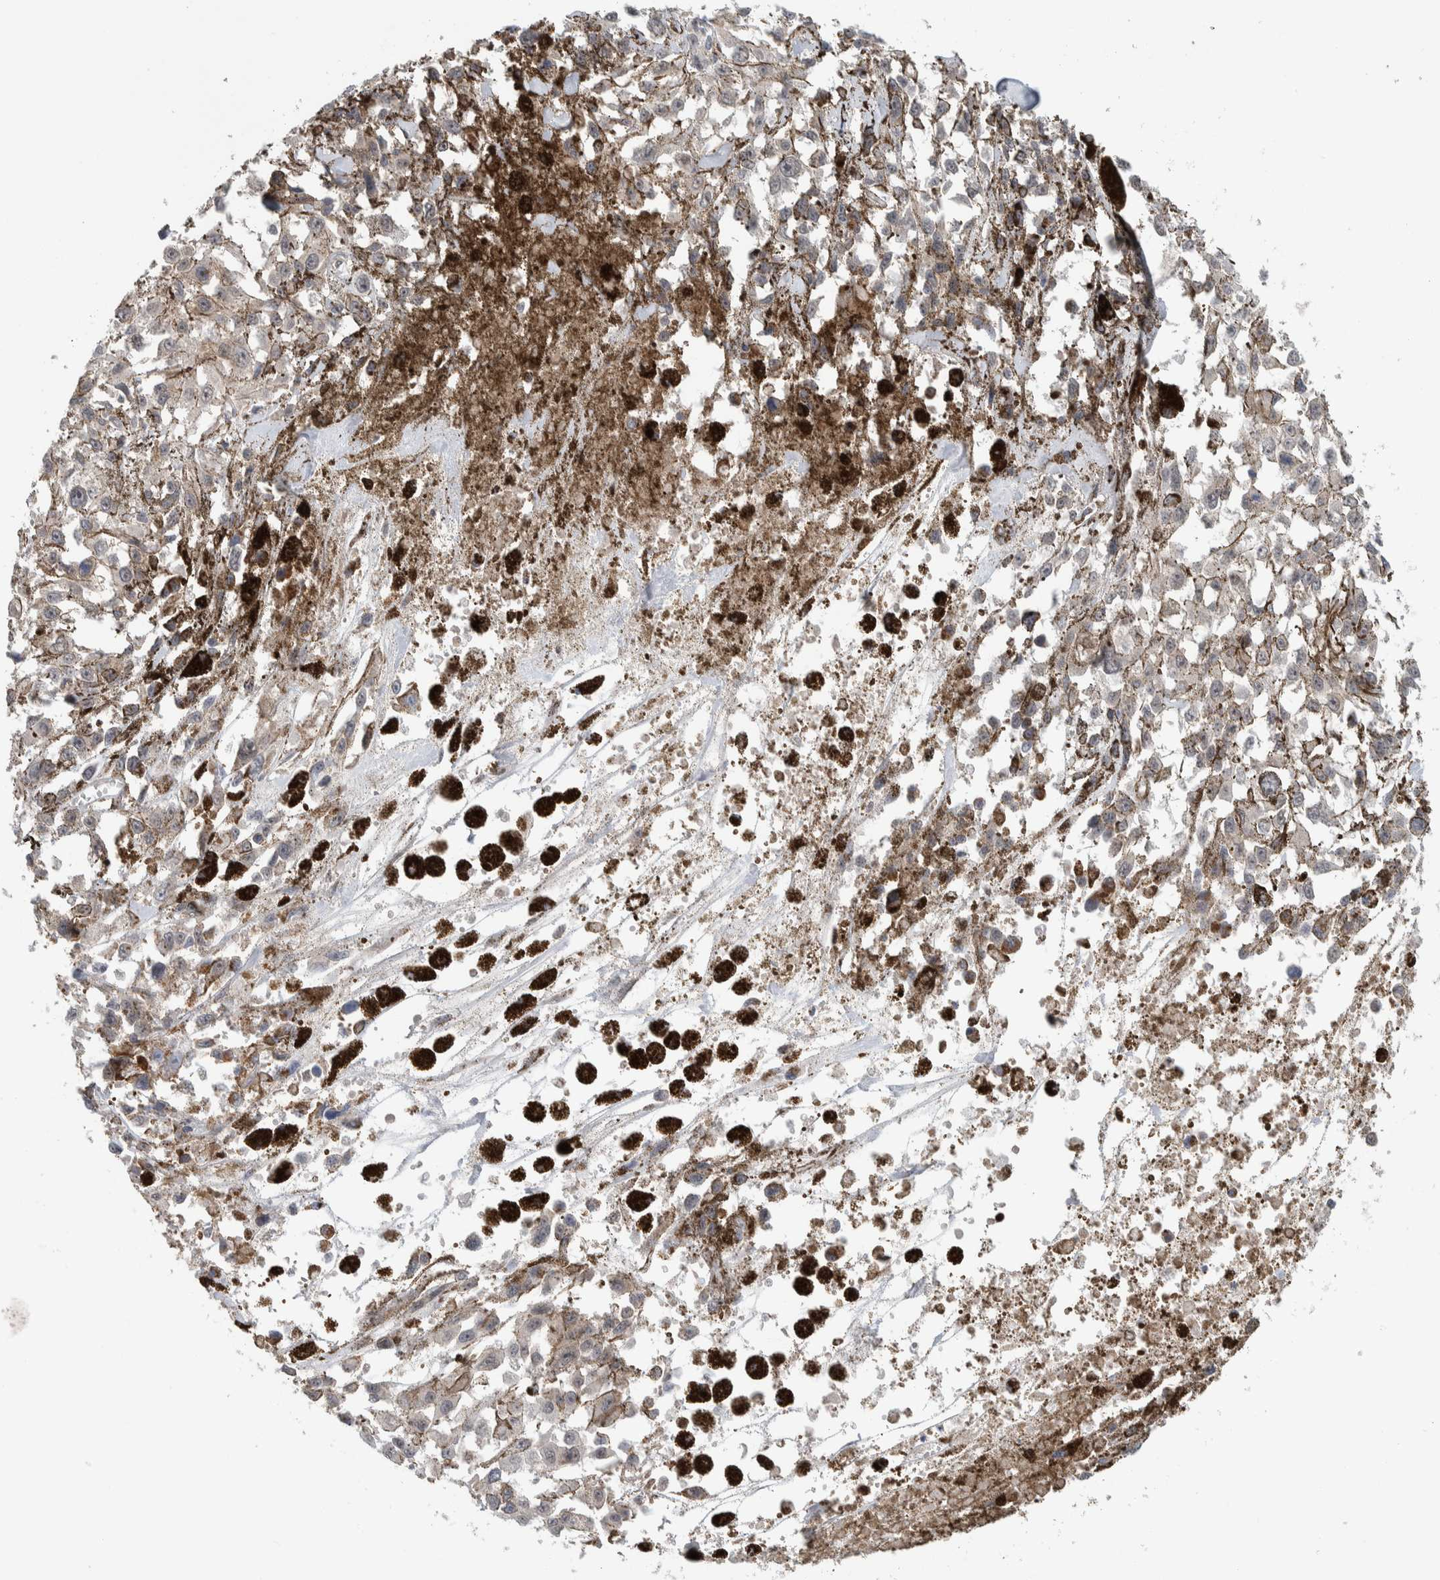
{"staining": {"intensity": "negative", "quantity": "none", "location": "none"}, "tissue": "melanoma", "cell_type": "Tumor cells", "image_type": "cancer", "snomed": [{"axis": "morphology", "description": "Malignant melanoma, Metastatic site"}, {"axis": "topography", "description": "Lymph node"}], "caption": "An image of human melanoma is negative for staining in tumor cells. The staining was performed using DAB (3,3'-diaminobenzidine) to visualize the protein expression in brown, while the nuclei were stained in blue with hematoxylin (Magnification: 20x).", "gene": "DEPTOR", "patient": {"sex": "male", "age": 59}}